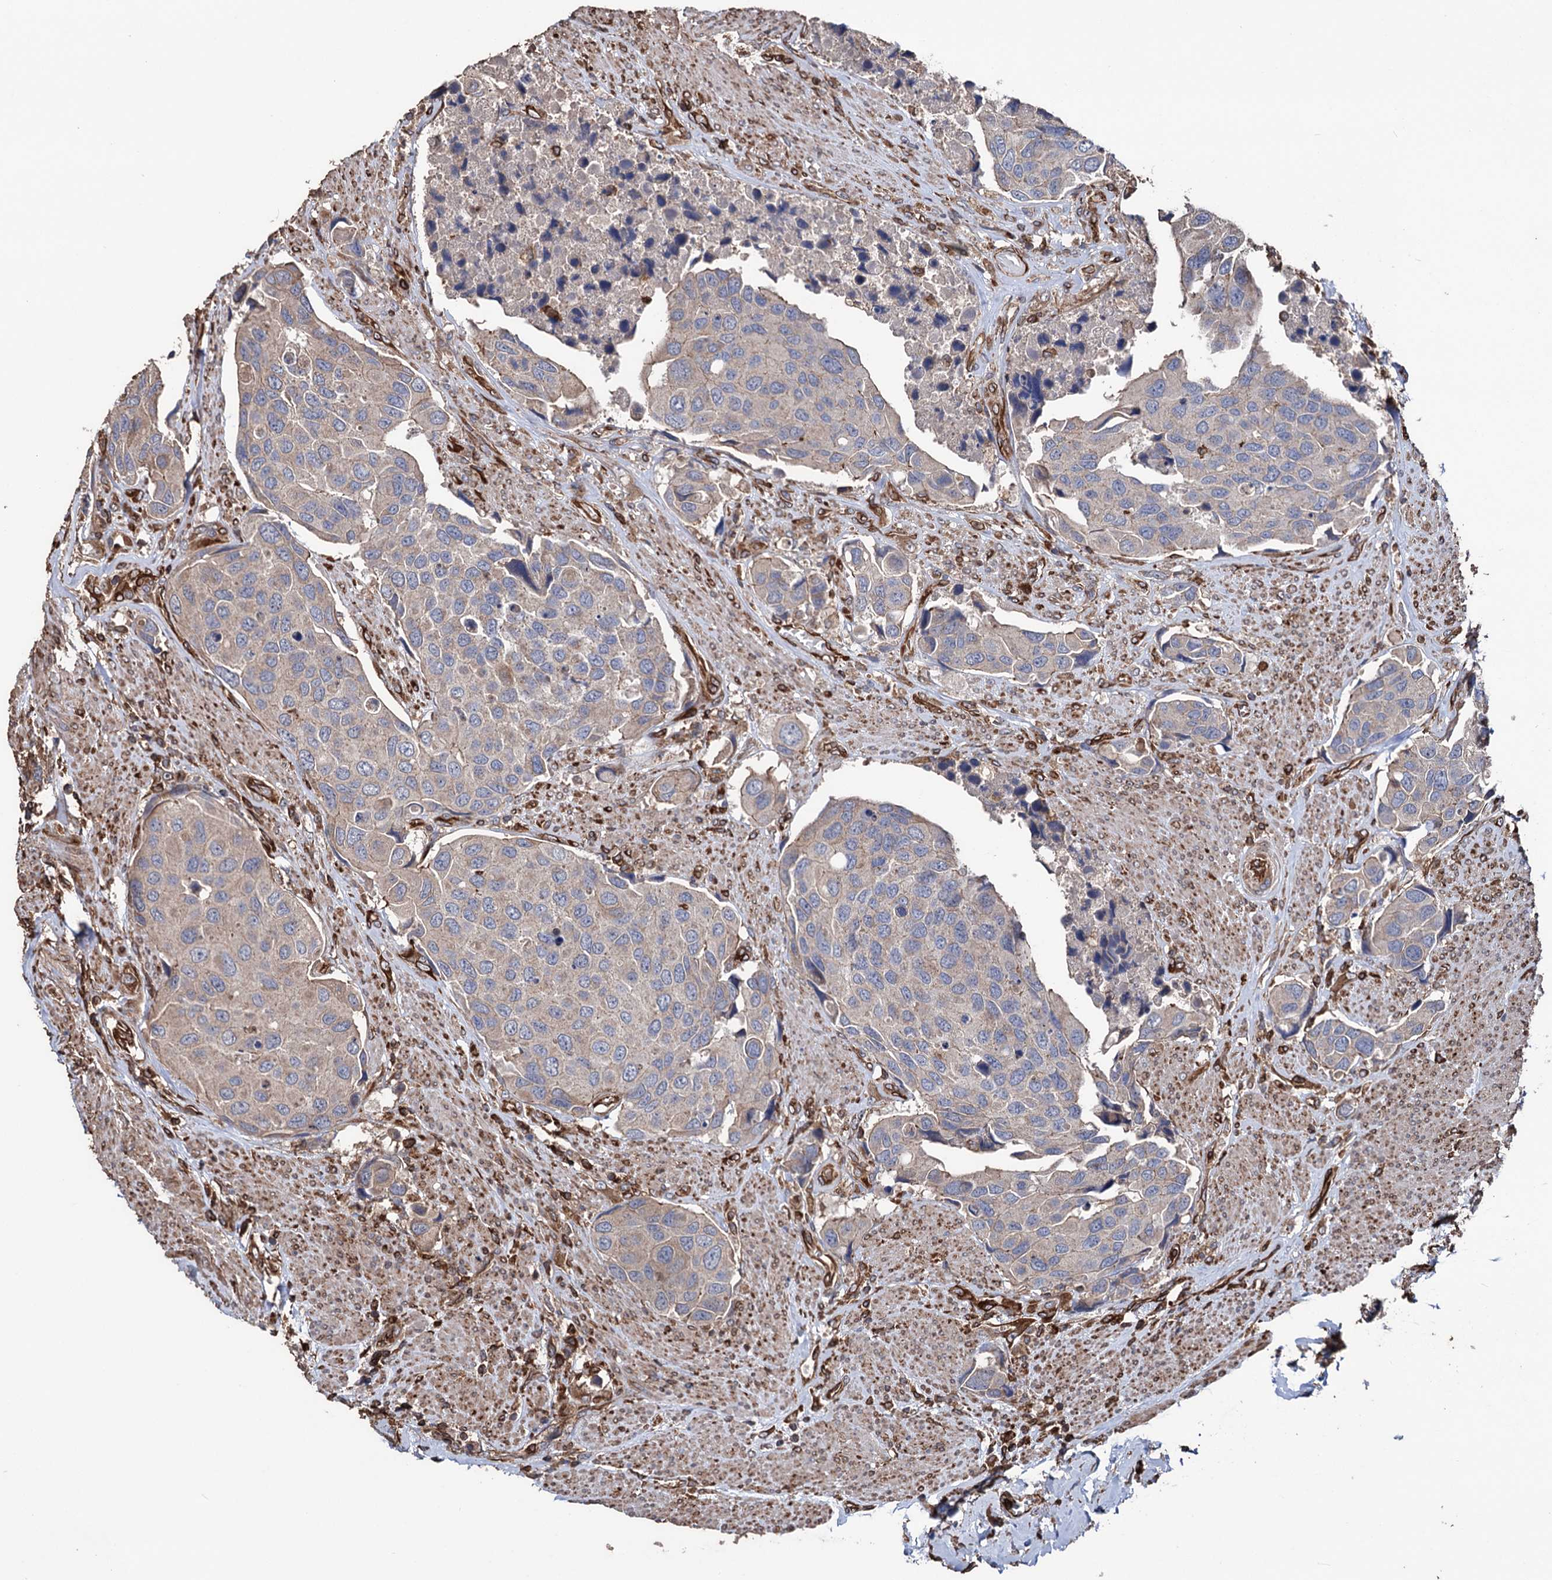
{"staining": {"intensity": "weak", "quantity": "<25%", "location": "cytoplasmic/membranous"}, "tissue": "urothelial cancer", "cell_type": "Tumor cells", "image_type": "cancer", "snomed": [{"axis": "morphology", "description": "Urothelial carcinoma, High grade"}, {"axis": "topography", "description": "Urinary bladder"}], "caption": "IHC micrograph of neoplastic tissue: high-grade urothelial carcinoma stained with DAB exhibits no significant protein staining in tumor cells.", "gene": "STING1", "patient": {"sex": "male", "age": 74}}